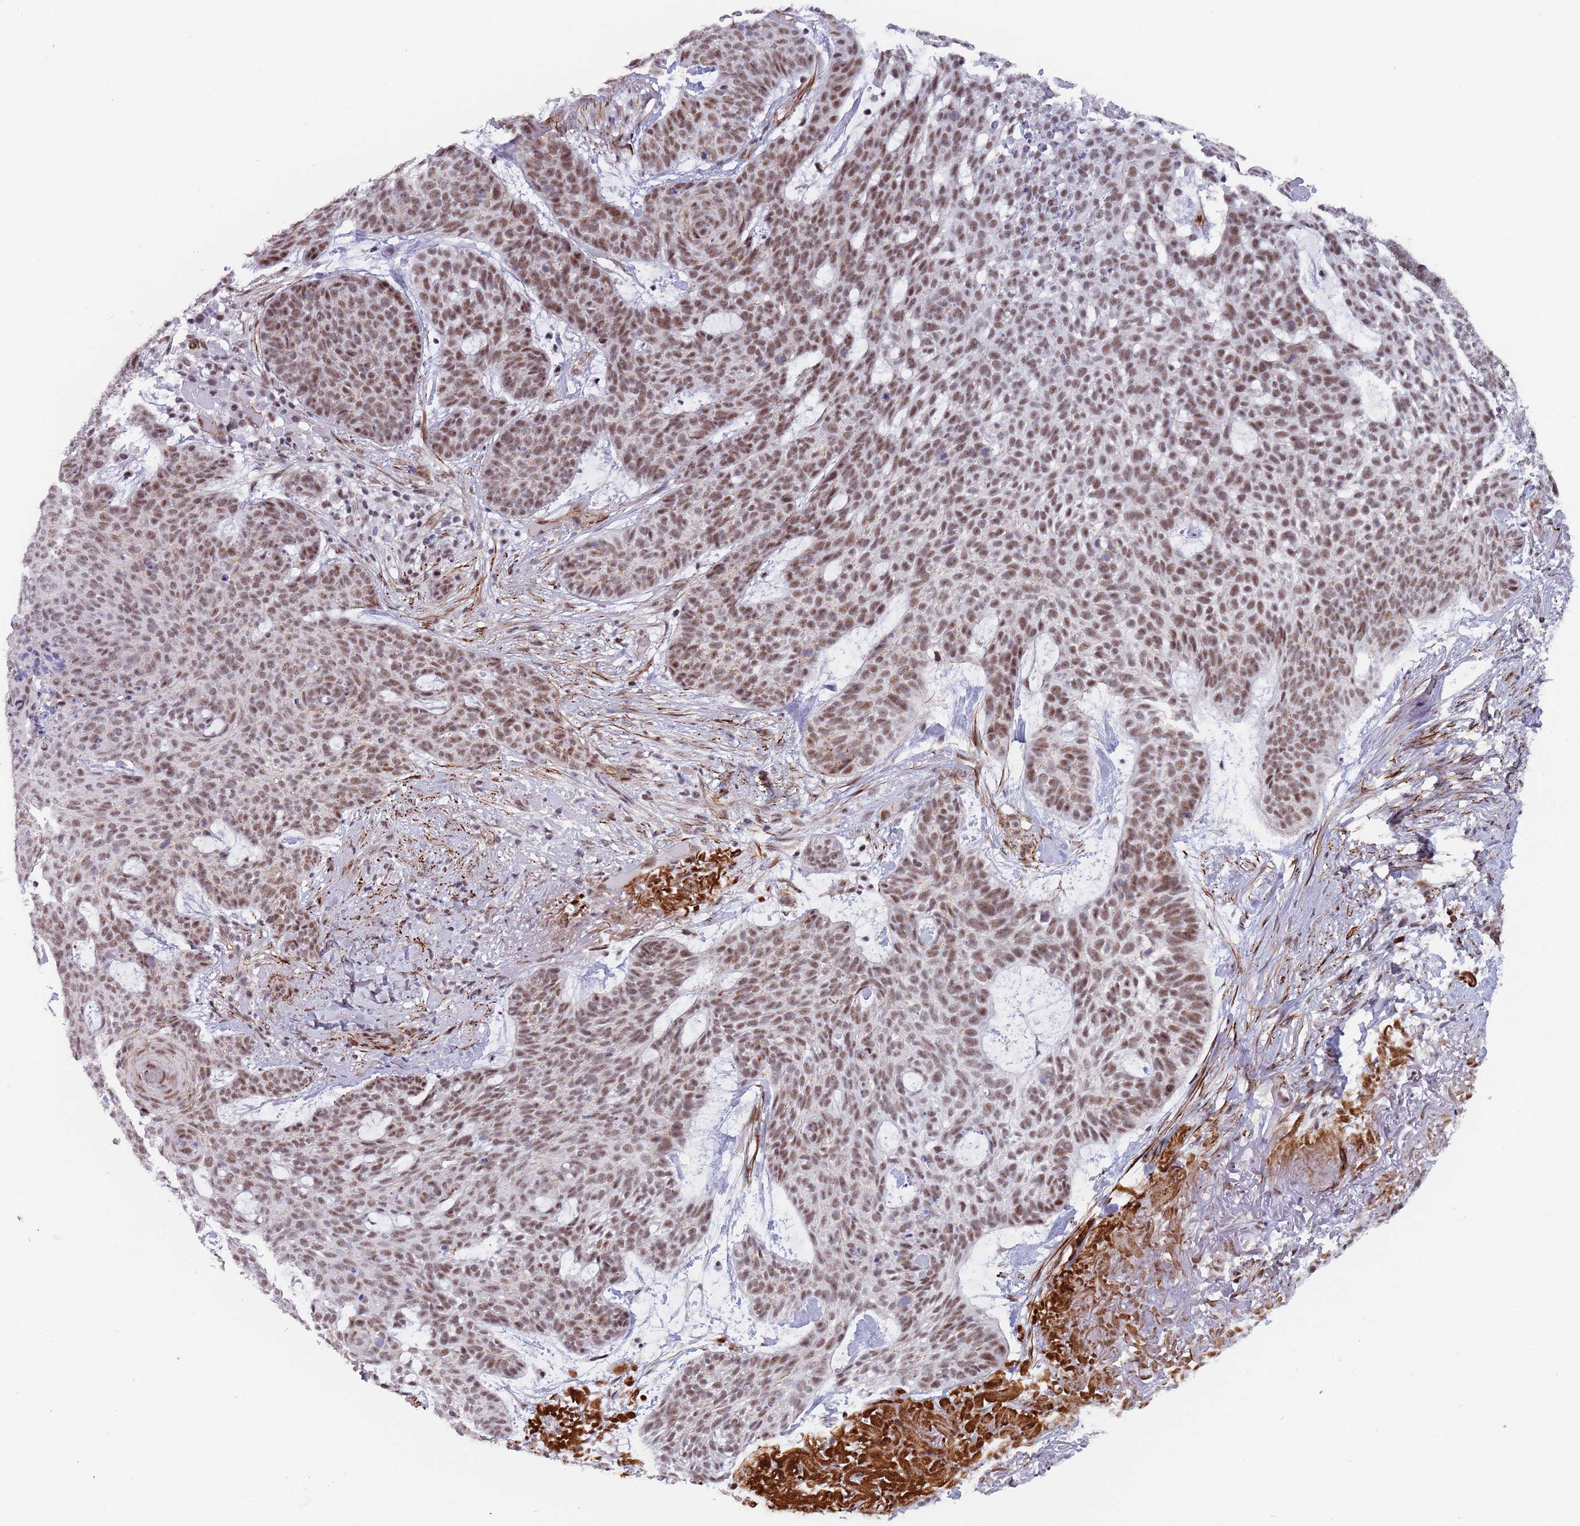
{"staining": {"intensity": "moderate", "quantity": ">75%", "location": "nuclear"}, "tissue": "skin cancer", "cell_type": "Tumor cells", "image_type": "cancer", "snomed": [{"axis": "morphology", "description": "Basal cell carcinoma"}, {"axis": "topography", "description": "Skin"}], "caption": "An immunohistochemistry (IHC) photomicrograph of neoplastic tissue is shown. Protein staining in brown highlights moderate nuclear positivity in skin cancer (basal cell carcinoma) within tumor cells.", "gene": "OR5A2", "patient": {"sex": "female", "age": 89}}